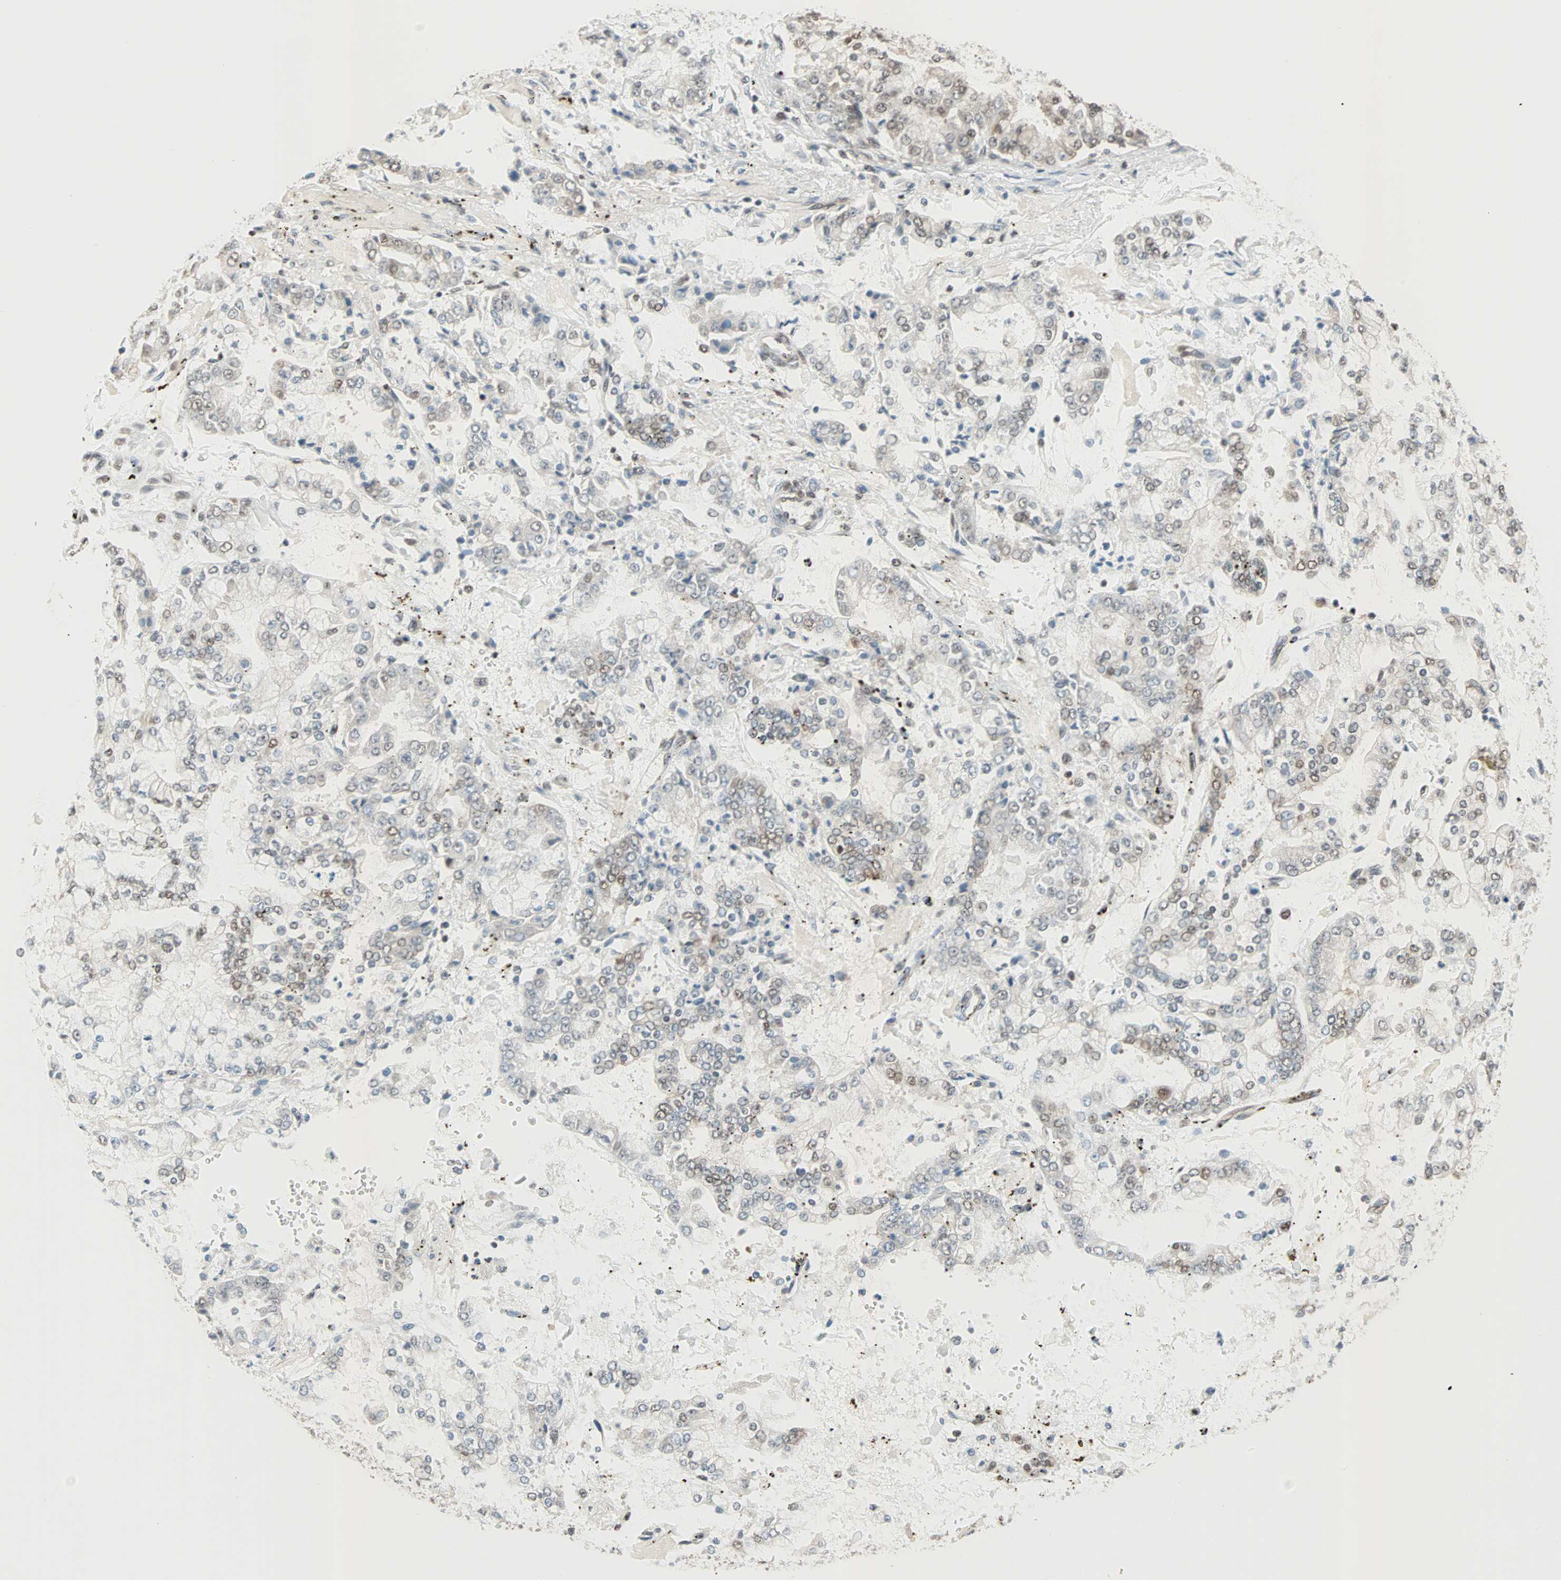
{"staining": {"intensity": "weak", "quantity": "<25%", "location": "nuclear"}, "tissue": "stomach cancer", "cell_type": "Tumor cells", "image_type": "cancer", "snomed": [{"axis": "morphology", "description": "Adenocarcinoma, NOS"}, {"axis": "topography", "description": "Stomach"}], "caption": "The histopathology image displays no staining of tumor cells in stomach cancer.", "gene": "DAZAP1", "patient": {"sex": "male", "age": 76}}